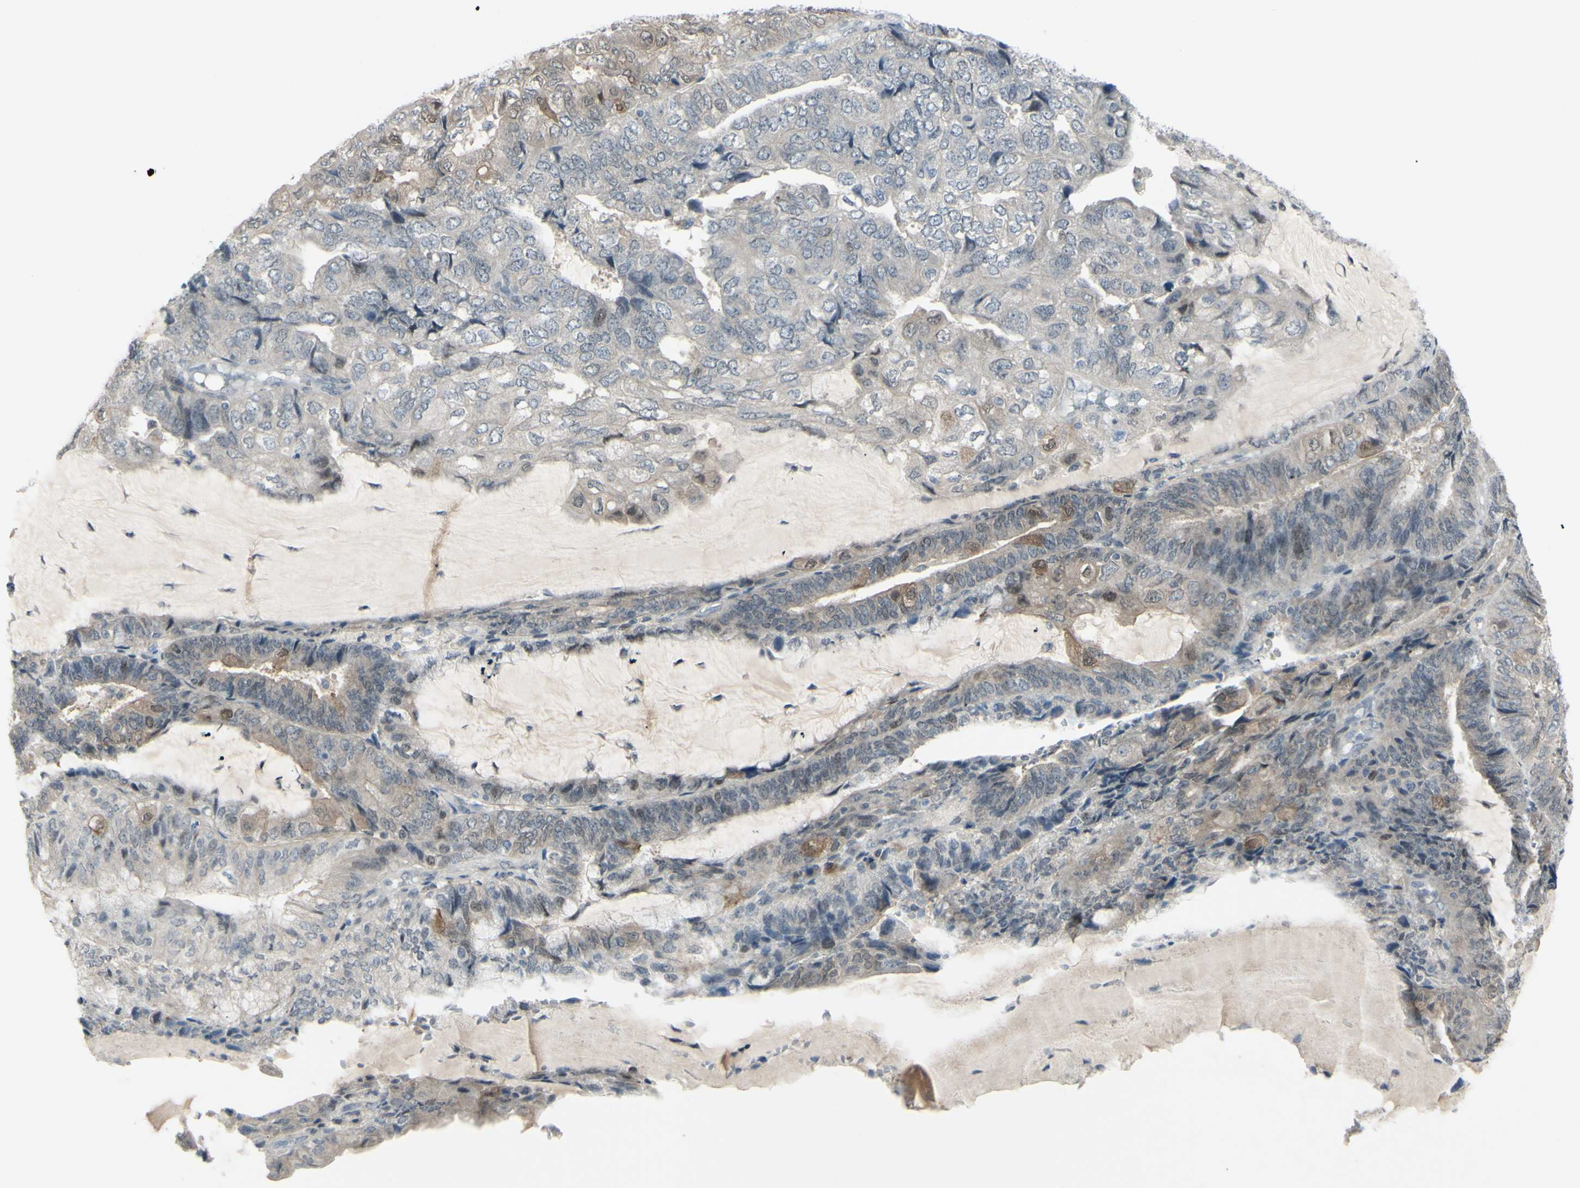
{"staining": {"intensity": "weak", "quantity": "25%-75%", "location": "cytoplasmic/membranous"}, "tissue": "endometrial cancer", "cell_type": "Tumor cells", "image_type": "cancer", "snomed": [{"axis": "morphology", "description": "Adenocarcinoma, NOS"}, {"axis": "topography", "description": "Endometrium"}], "caption": "A photomicrograph showing weak cytoplasmic/membranous staining in about 25%-75% of tumor cells in endometrial cancer, as visualized by brown immunohistochemical staining.", "gene": "ETNK1", "patient": {"sex": "female", "age": 81}}